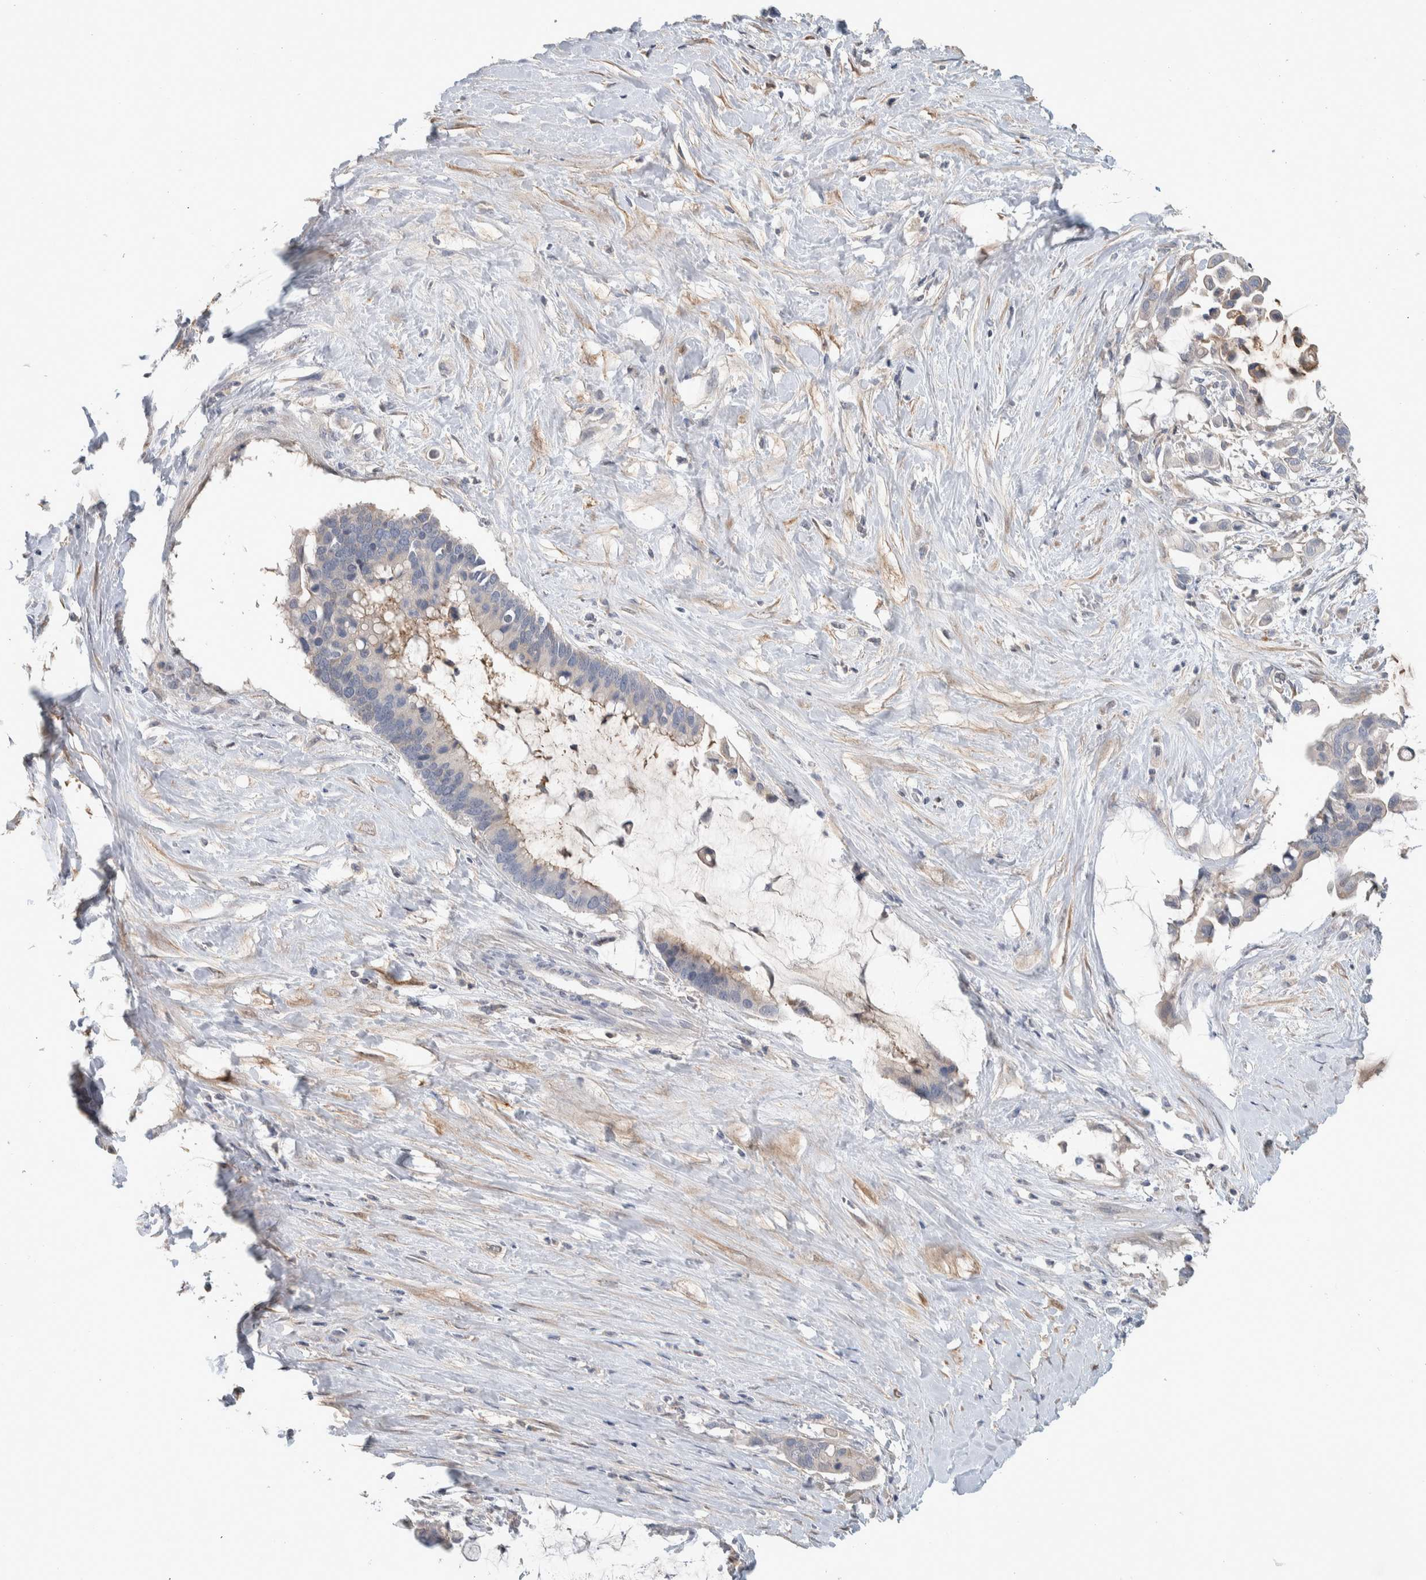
{"staining": {"intensity": "negative", "quantity": "none", "location": "none"}, "tissue": "pancreatic cancer", "cell_type": "Tumor cells", "image_type": "cancer", "snomed": [{"axis": "morphology", "description": "Adenocarcinoma, NOS"}, {"axis": "topography", "description": "Pancreas"}], "caption": "The histopathology image exhibits no significant staining in tumor cells of pancreatic adenocarcinoma. (Brightfield microscopy of DAB (3,3'-diaminobenzidine) IHC at high magnification).", "gene": "DEPTOR", "patient": {"sex": "male", "age": 41}}